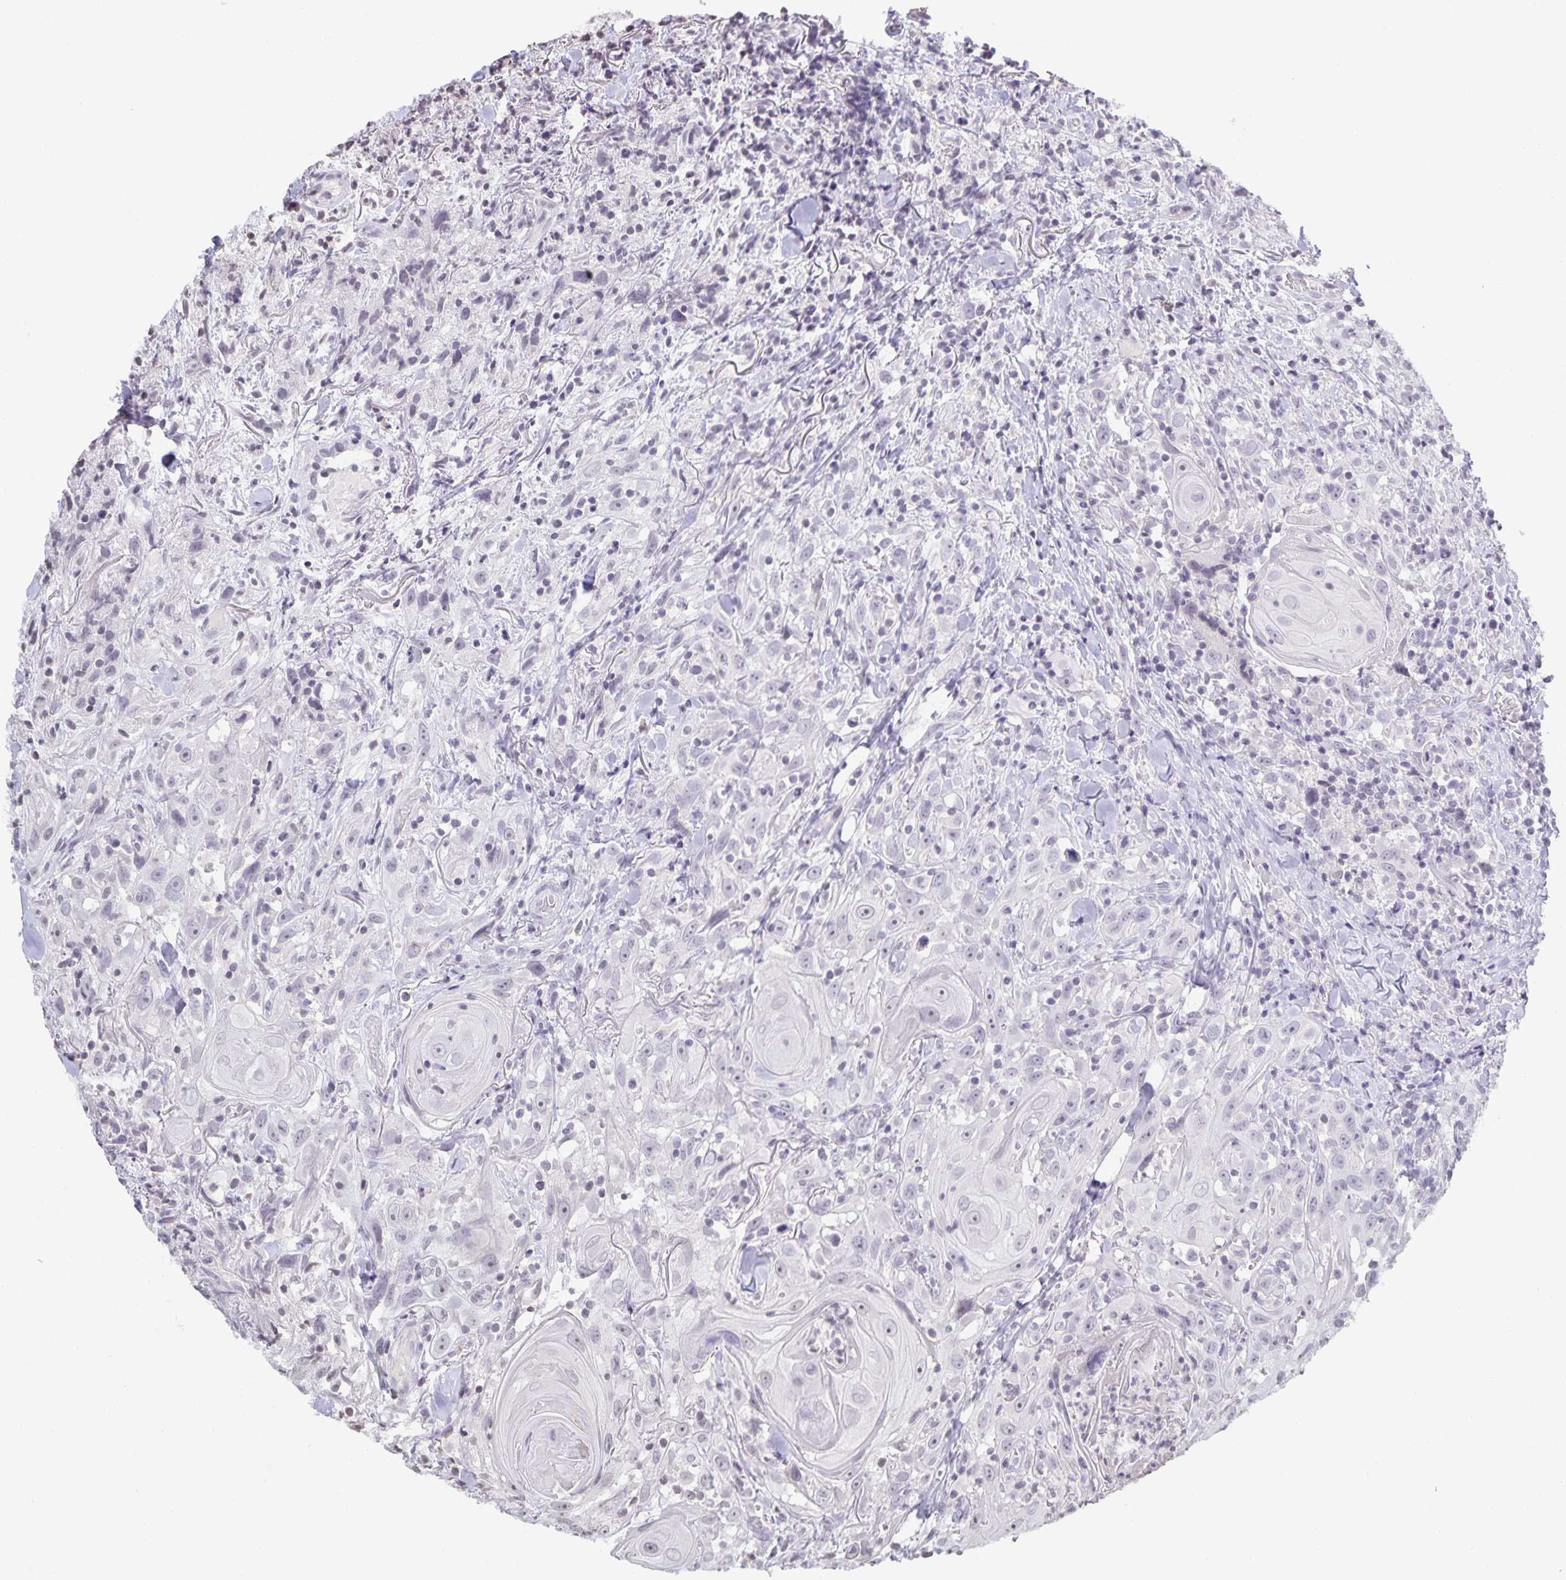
{"staining": {"intensity": "negative", "quantity": "none", "location": "none"}, "tissue": "head and neck cancer", "cell_type": "Tumor cells", "image_type": "cancer", "snomed": [{"axis": "morphology", "description": "Squamous cell carcinoma, NOS"}, {"axis": "topography", "description": "Head-Neck"}], "caption": "Immunohistochemical staining of head and neck squamous cell carcinoma shows no significant staining in tumor cells.", "gene": "AQP4", "patient": {"sex": "female", "age": 95}}